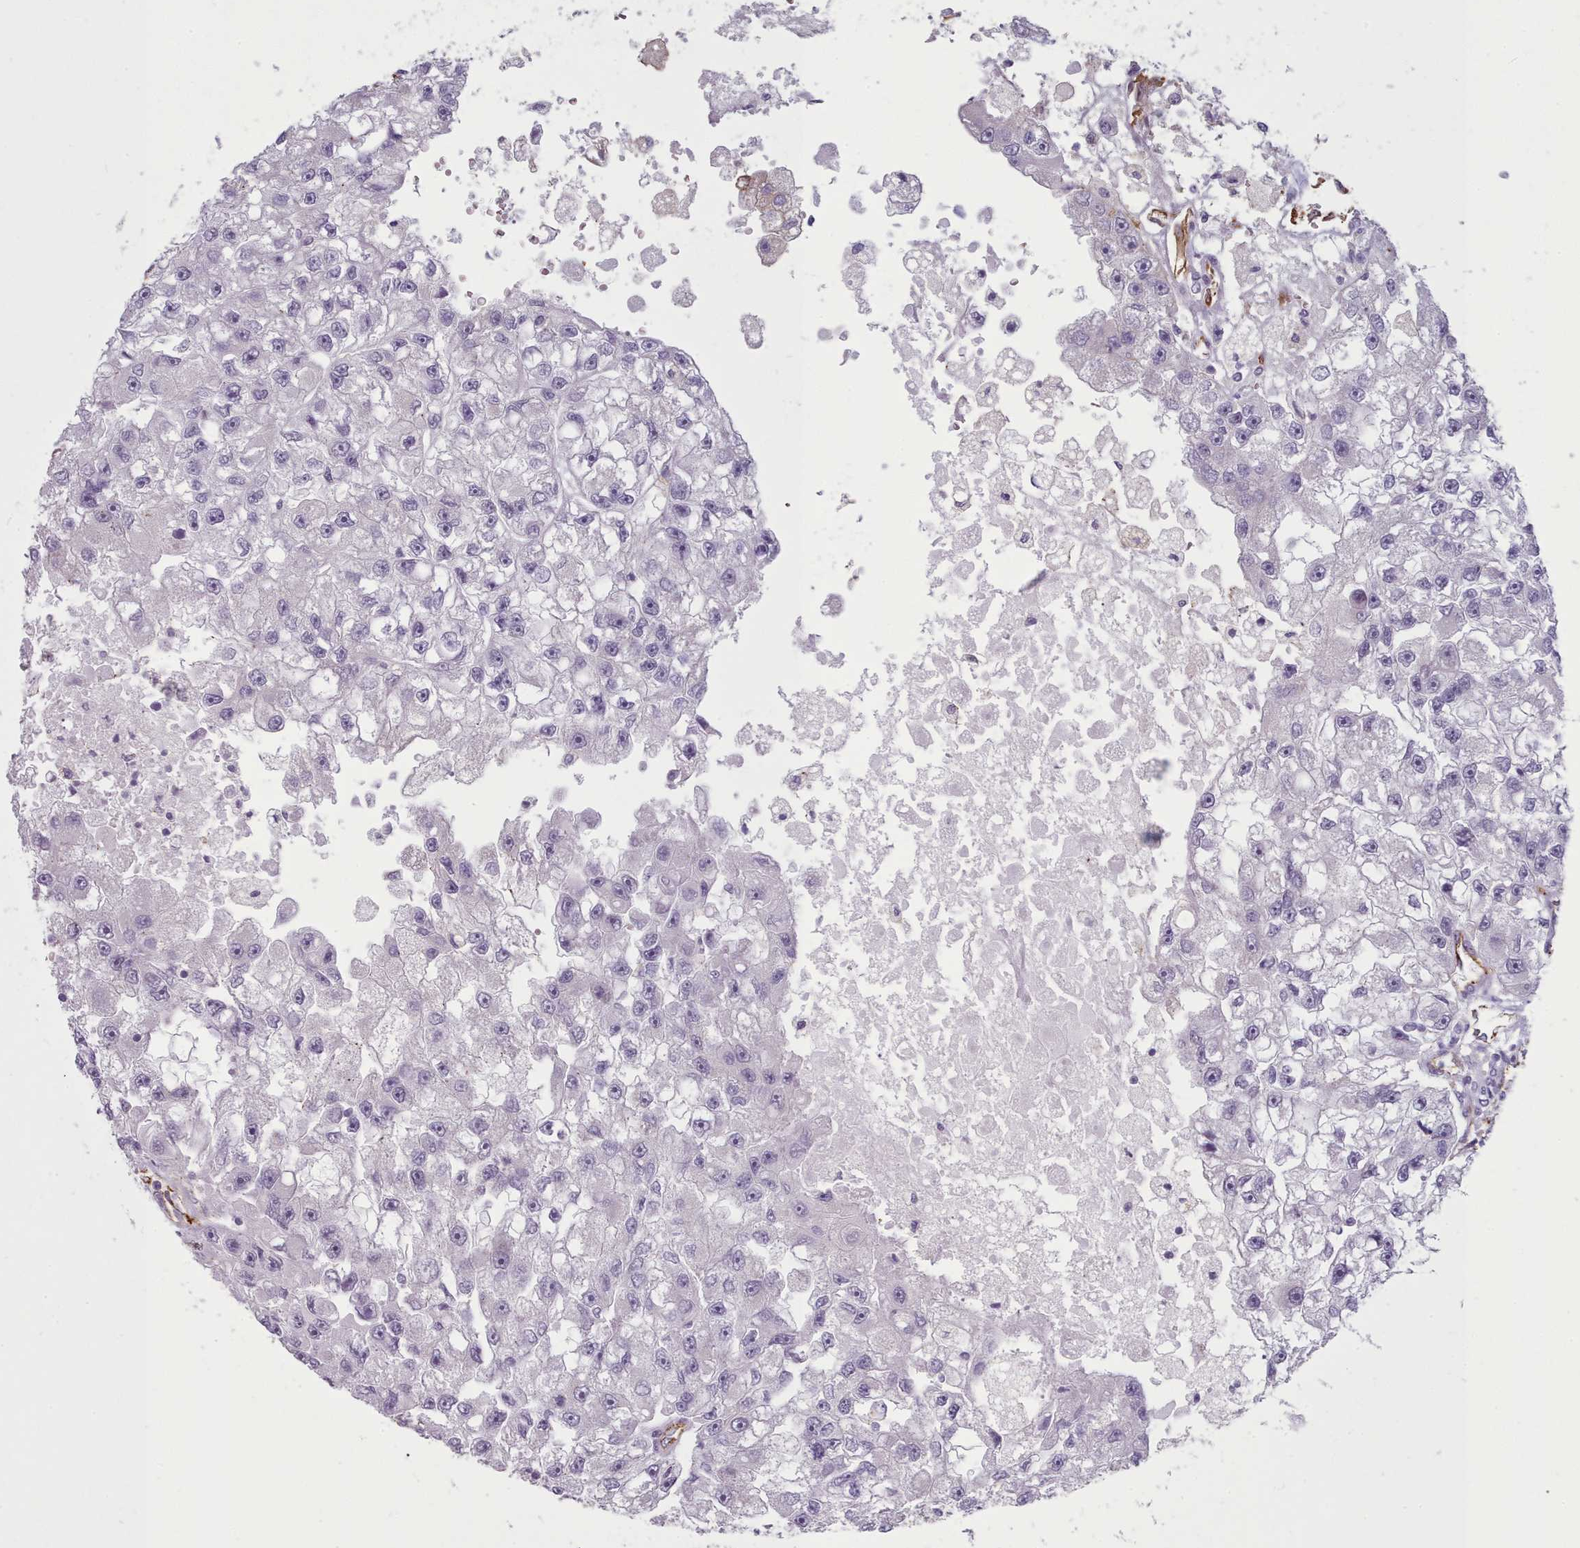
{"staining": {"intensity": "negative", "quantity": "none", "location": "none"}, "tissue": "renal cancer", "cell_type": "Tumor cells", "image_type": "cancer", "snomed": [{"axis": "morphology", "description": "Adenocarcinoma, NOS"}, {"axis": "topography", "description": "Kidney"}], "caption": "Histopathology image shows no significant protein expression in tumor cells of renal adenocarcinoma. (Immunohistochemistry, brightfield microscopy, high magnification).", "gene": "CD300LF", "patient": {"sex": "male", "age": 63}}